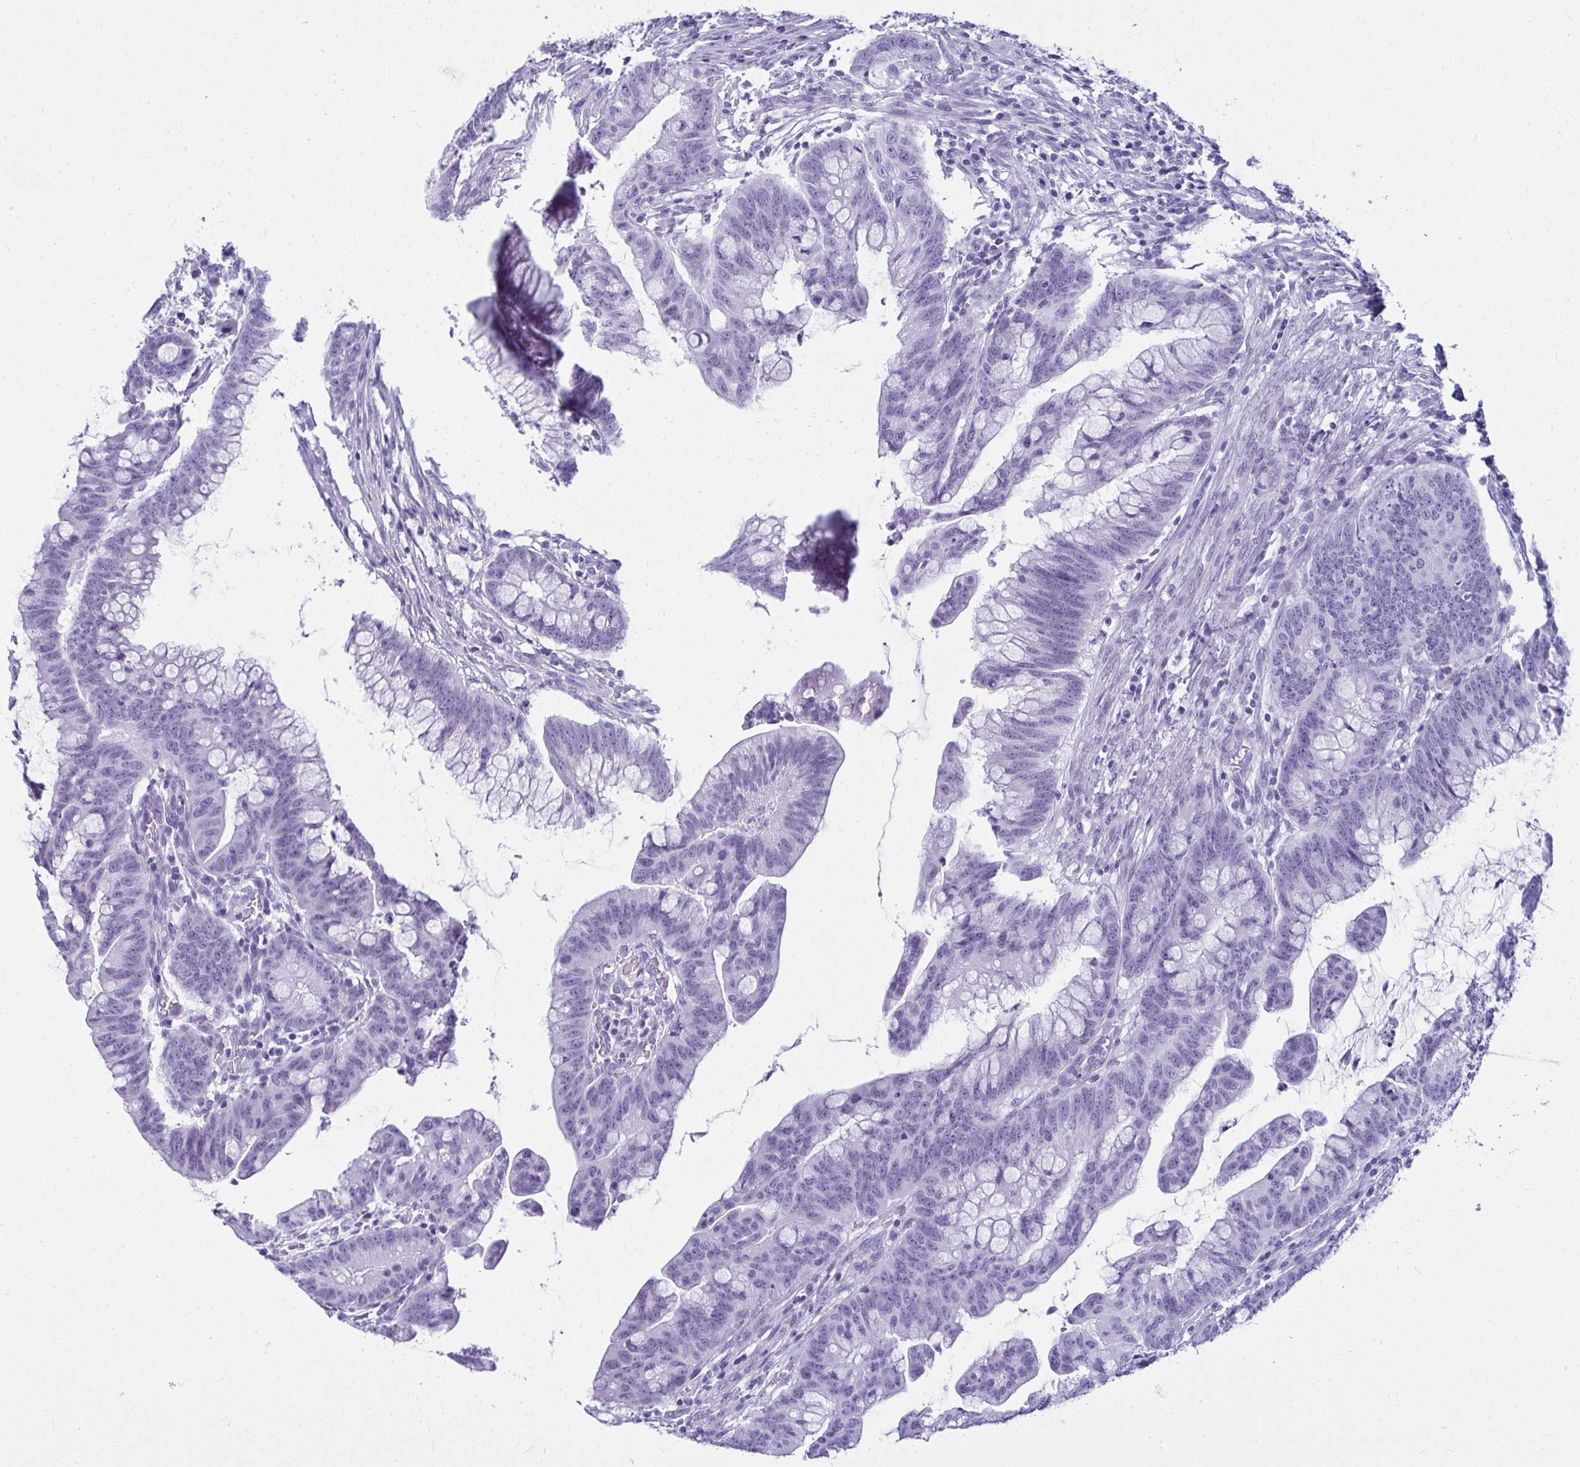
{"staining": {"intensity": "negative", "quantity": "none", "location": "none"}, "tissue": "colorectal cancer", "cell_type": "Tumor cells", "image_type": "cancer", "snomed": [{"axis": "morphology", "description": "Adenocarcinoma, NOS"}, {"axis": "topography", "description": "Colon"}], "caption": "Immunohistochemical staining of human colorectal cancer (adenocarcinoma) demonstrates no significant positivity in tumor cells. (DAB IHC, high magnification).", "gene": "CLGN", "patient": {"sex": "male", "age": 62}}